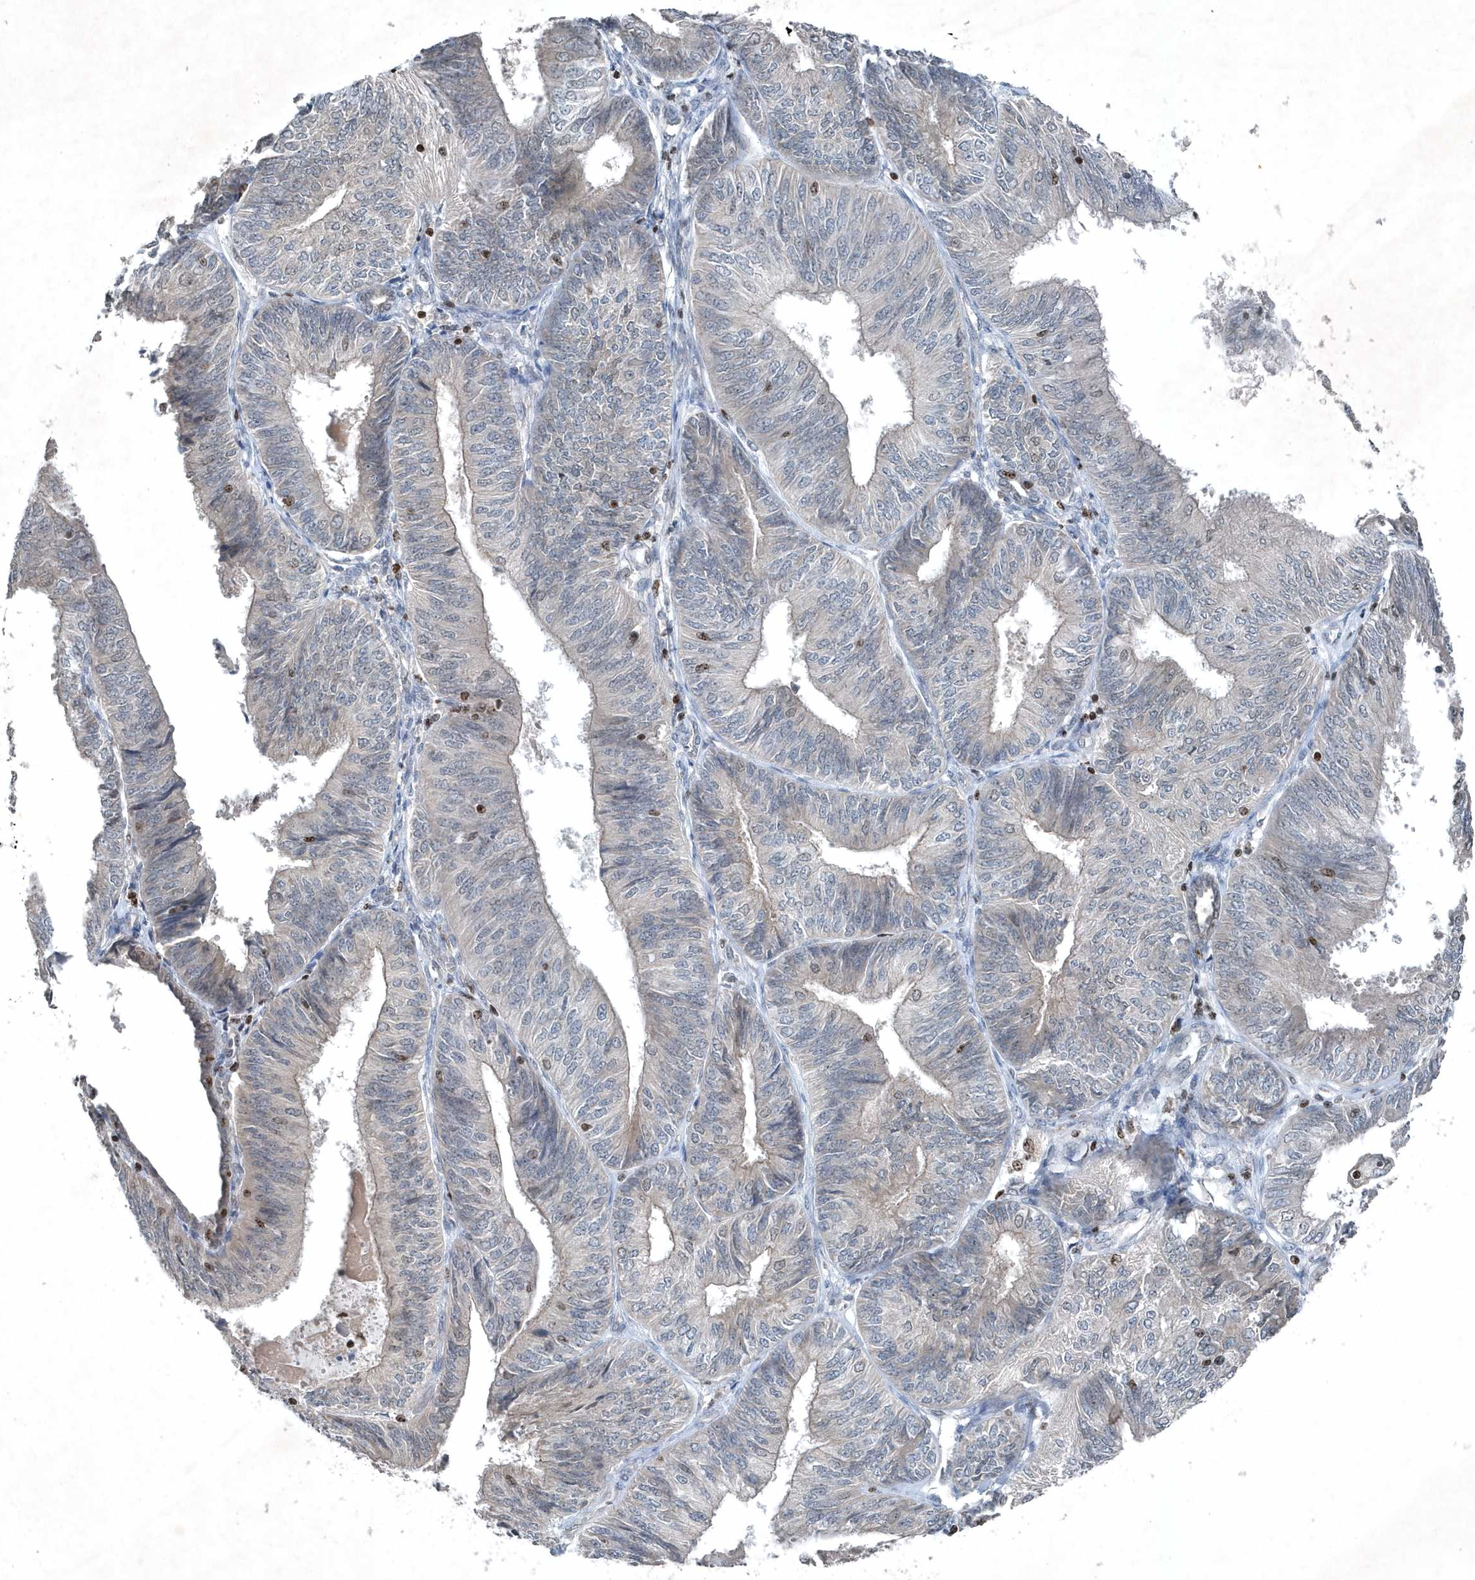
{"staining": {"intensity": "negative", "quantity": "none", "location": "none"}, "tissue": "endometrial cancer", "cell_type": "Tumor cells", "image_type": "cancer", "snomed": [{"axis": "morphology", "description": "Adenocarcinoma, NOS"}, {"axis": "topography", "description": "Endometrium"}], "caption": "DAB immunohistochemical staining of endometrial adenocarcinoma displays no significant positivity in tumor cells.", "gene": "QTRT2", "patient": {"sex": "female", "age": 58}}